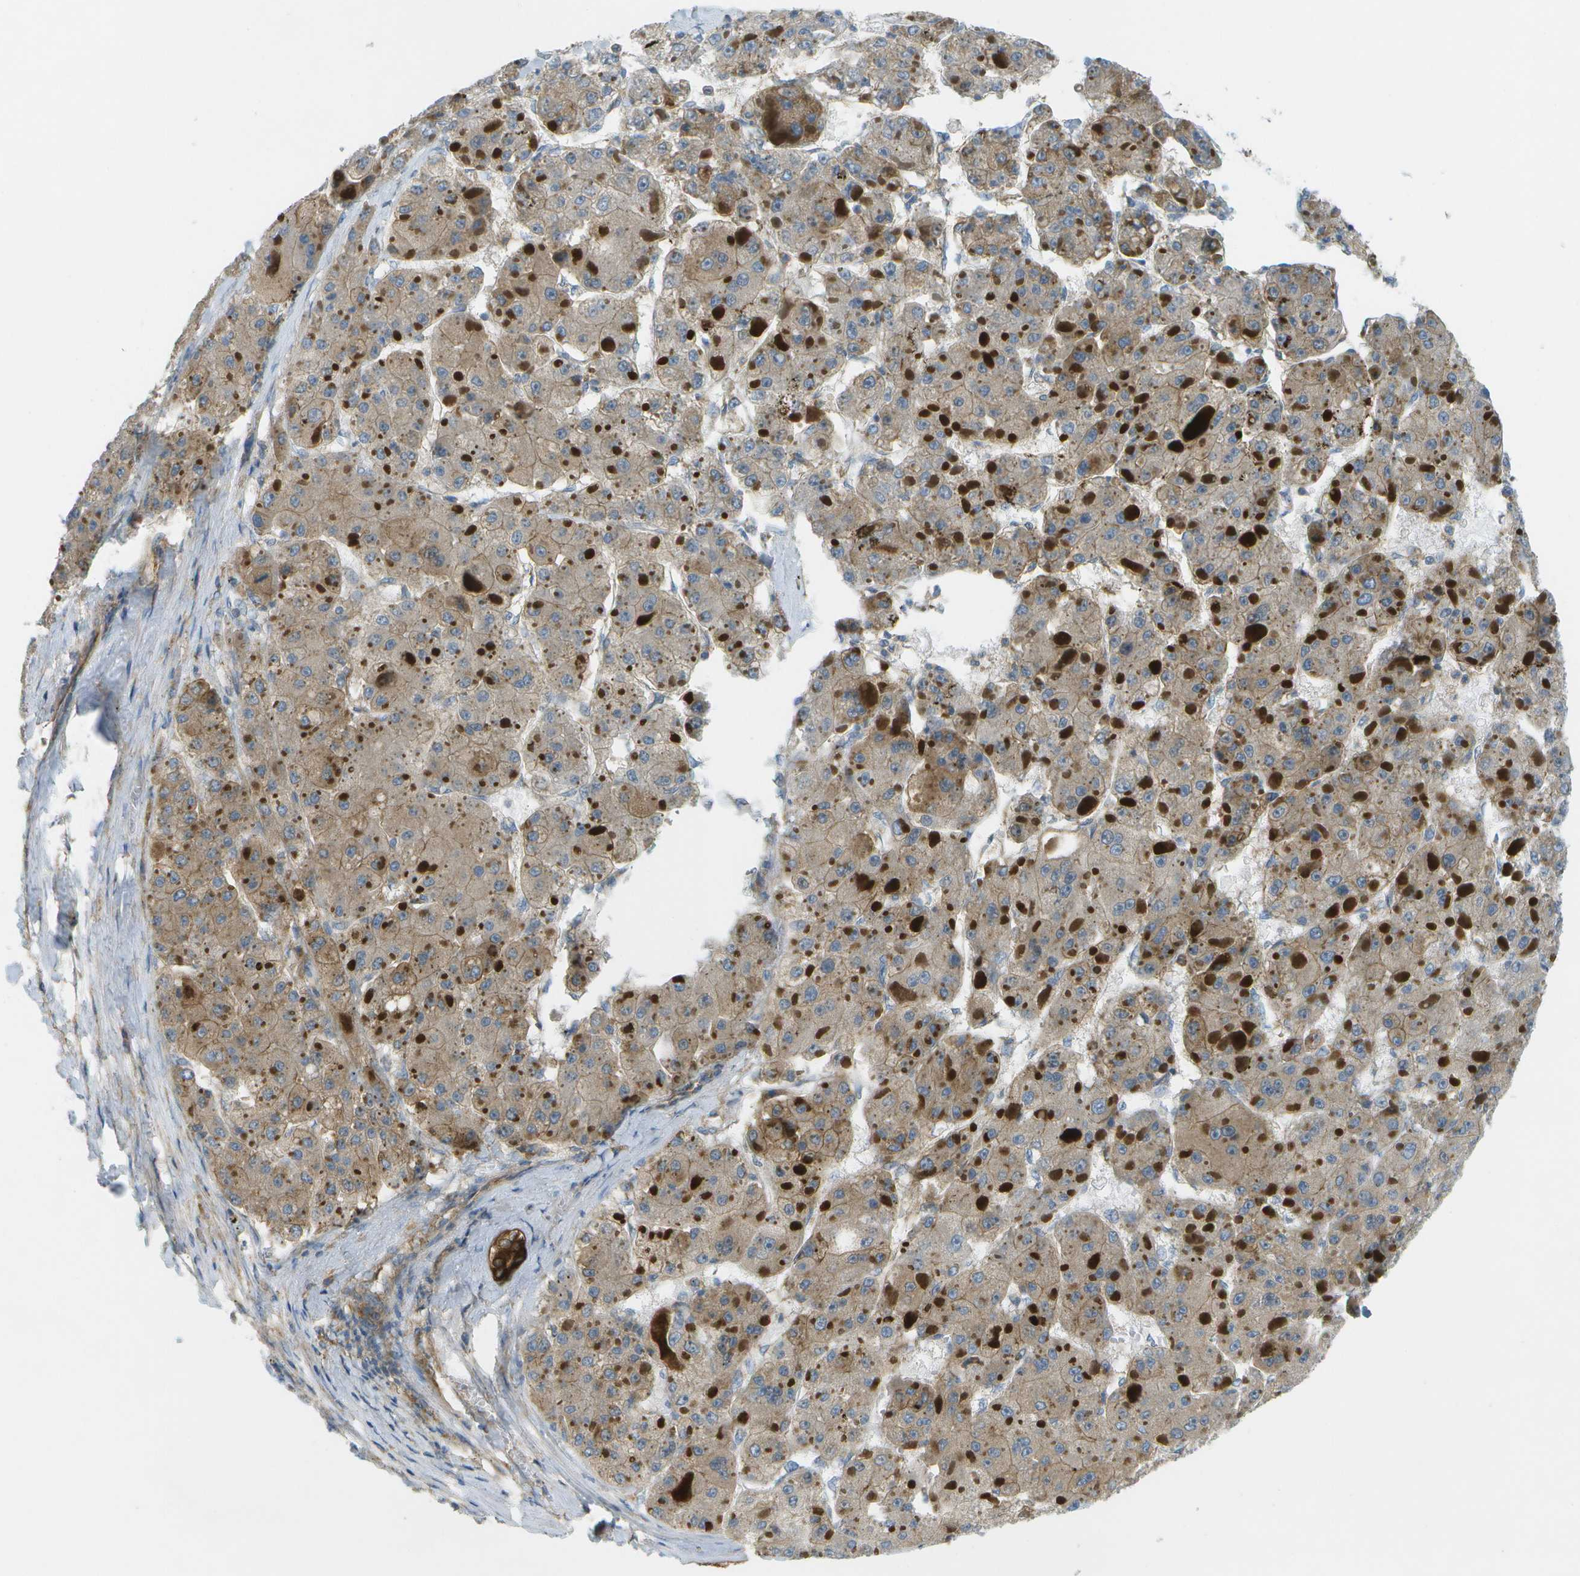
{"staining": {"intensity": "weak", "quantity": ">75%", "location": "cytoplasmic/membranous"}, "tissue": "liver cancer", "cell_type": "Tumor cells", "image_type": "cancer", "snomed": [{"axis": "morphology", "description": "Carcinoma, Hepatocellular, NOS"}, {"axis": "topography", "description": "Liver"}], "caption": "Tumor cells show low levels of weak cytoplasmic/membranous positivity in approximately >75% of cells in human liver cancer.", "gene": "WNK2", "patient": {"sex": "female", "age": 73}}